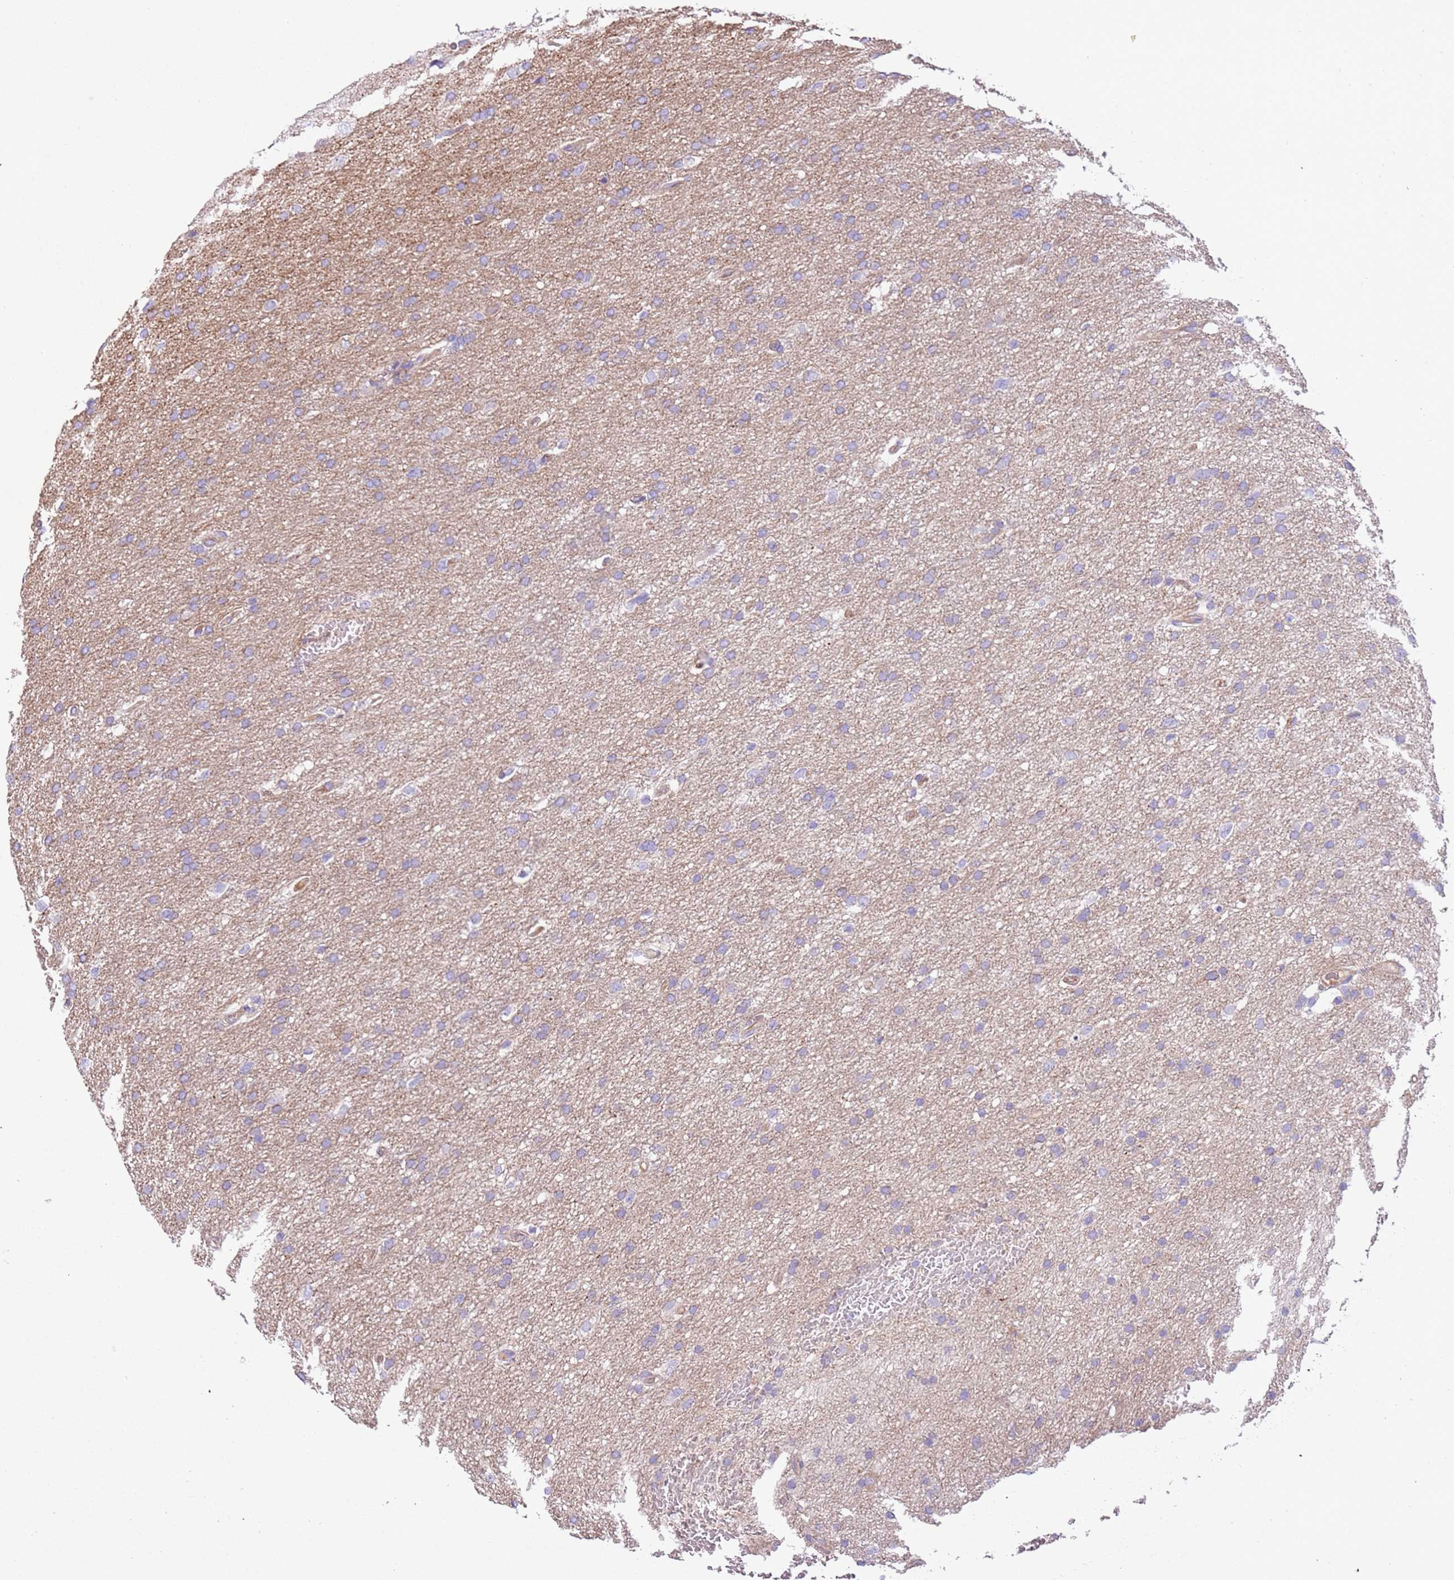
{"staining": {"intensity": "negative", "quantity": "none", "location": "none"}, "tissue": "glioma", "cell_type": "Tumor cells", "image_type": "cancer", "snomed": [{"axis": "morphology", "description": "Glioma, malignant, High grade"}, {"axis": "topography", "description": "Cerebral cortex"}], "caption": "A high-resolution image shows IHC staining of malignant glioma (high-grade), which shows no significant staining in tumor cells. Nuclei are stained in blue.", "gene": "NAALADL1", "patient": {"sex": "female", "age": 36}}